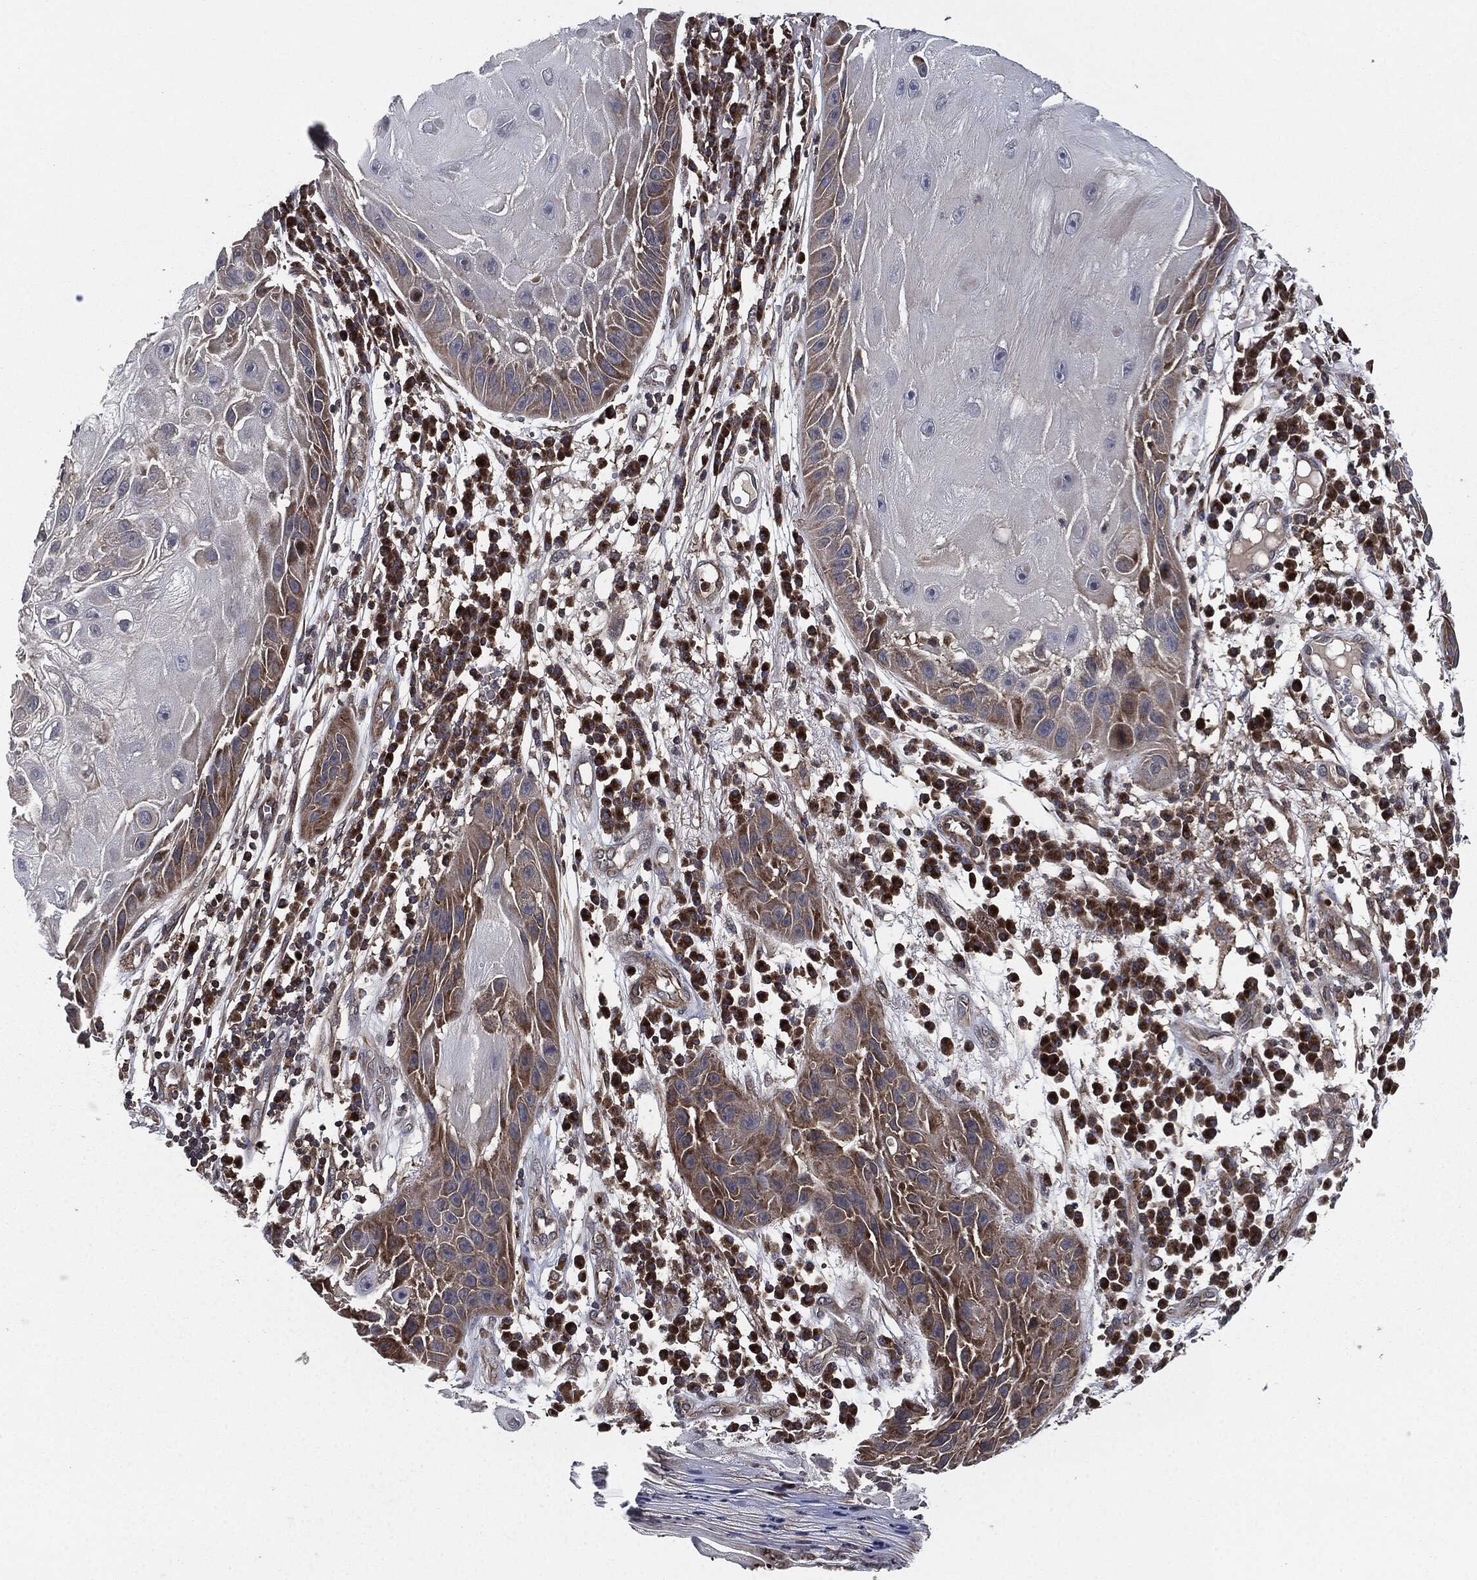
{"staining": {"intensity": "moderate", "quantity": "<25%", "location": "cytoplasmic/membranous"}, "tissue": "skin cancer", "cell_type": "Tumor cells", "image_type": "cancer", "snomed": [{"axis": "morphology", "description": "Normal tissue, NOS"}, {"axis": "morphology", "description": "Squamous cell carcinoma, NOS"}, {"axis": "topography", "description": "Skin"}], "caption": "Immunohistochemical staining of human skin squamous cell carcinoma exhibits low levels of moderate cytoplasmic/membranous protein staining in approximately <25% of tumor cells.", "gene": "UBR1", "patient": {"sex": "male", "age": 79}}